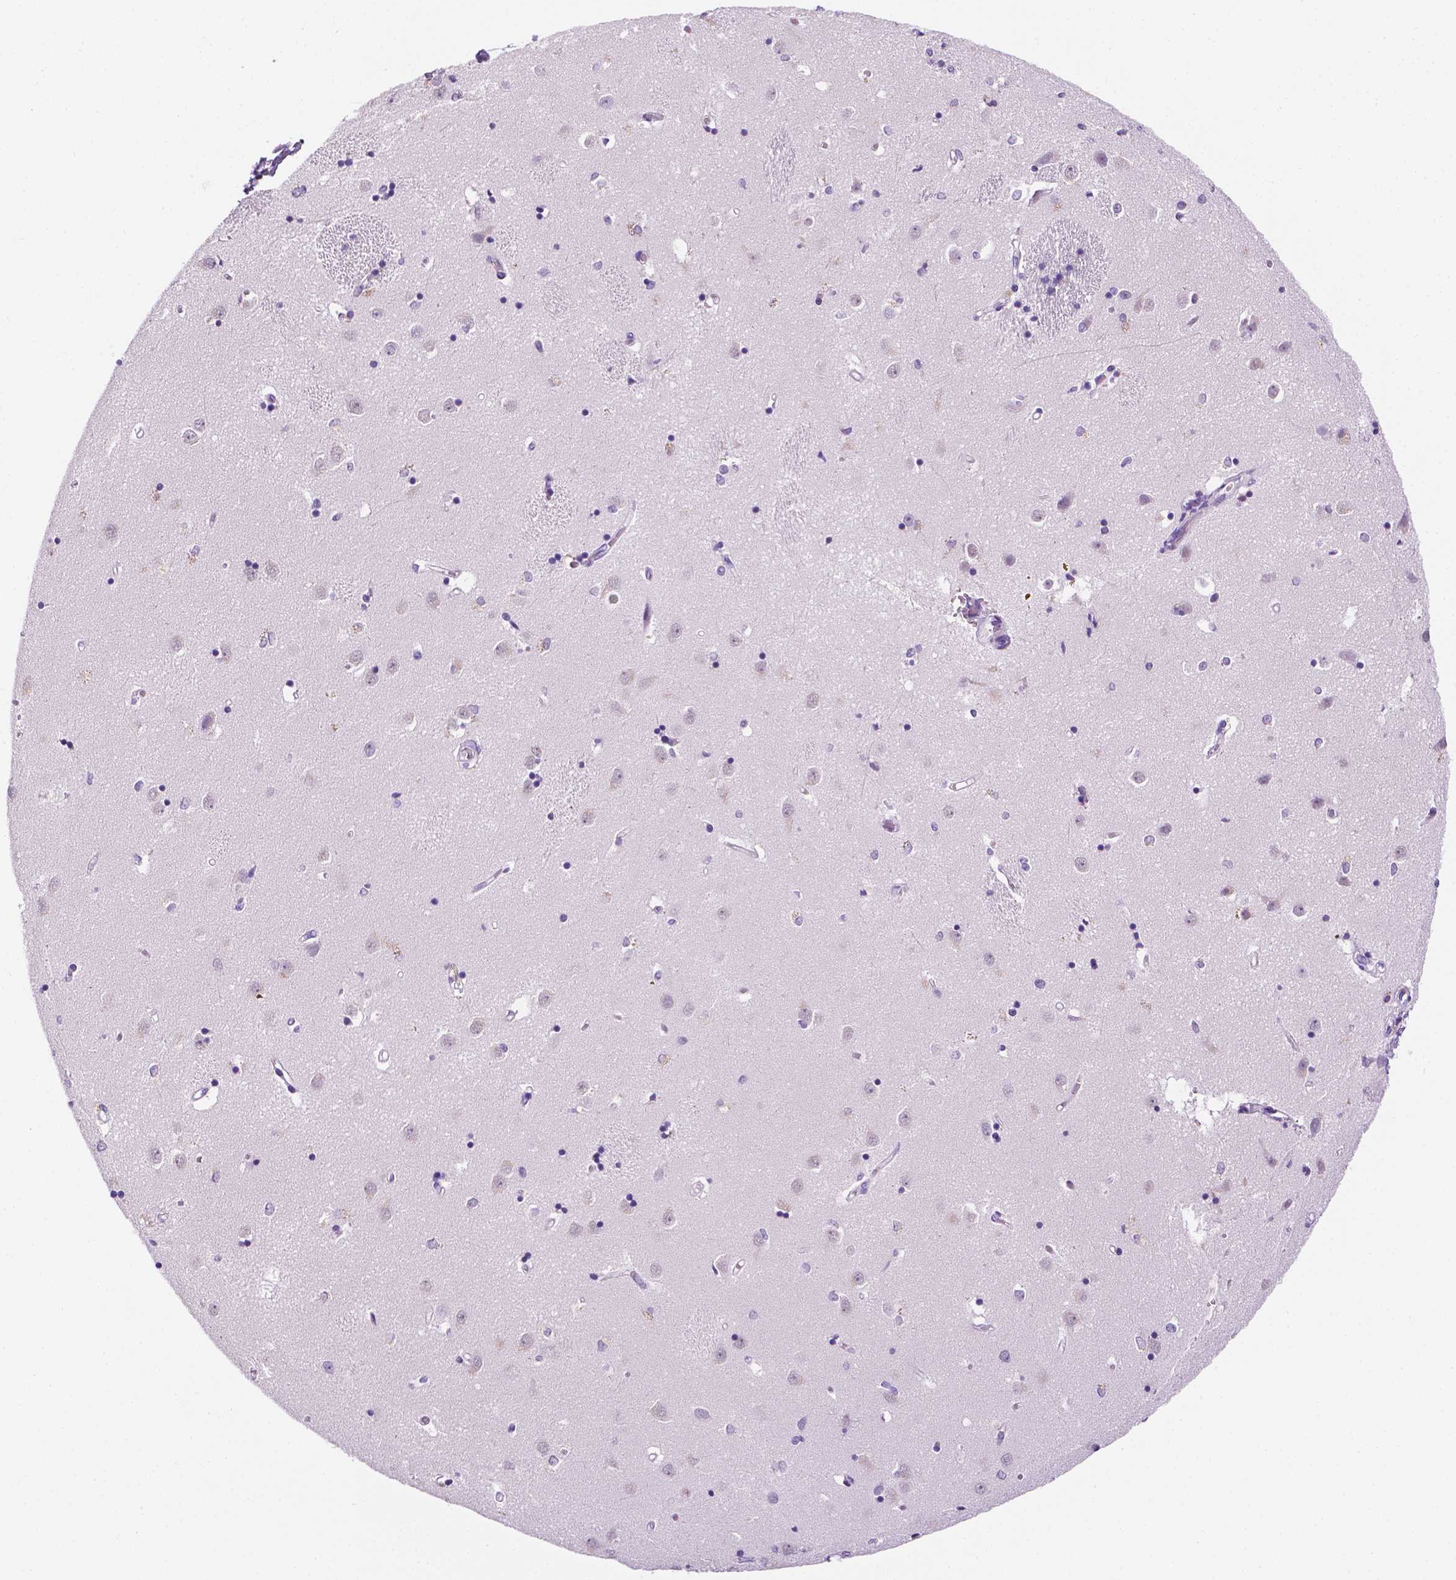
{"staining": {"intensity": "negative", "quantity": "none", "location": "none"}, "tissue": "caudate", "cell_type": "Glial cells", "image_type": "normal", "snomed": [{"axis": "morphology", "description": "Normal tissue, NOS"}, {"axis": "topography", "description": "Lateral ventricle wall"}], "caption": "High magnification brightfield microscopy of unremarkable caudate stained with DAB (3,3'-diaminobenzidine) (brown) and counterstained with hematoxylin (blue): glial cells show no significant expression. The staining is performed using DAB brown chromogen with nuclei counter-stained in using hematoxylin.", "gene": "PPL", "patient": {"sex": "male", "age": 54}}